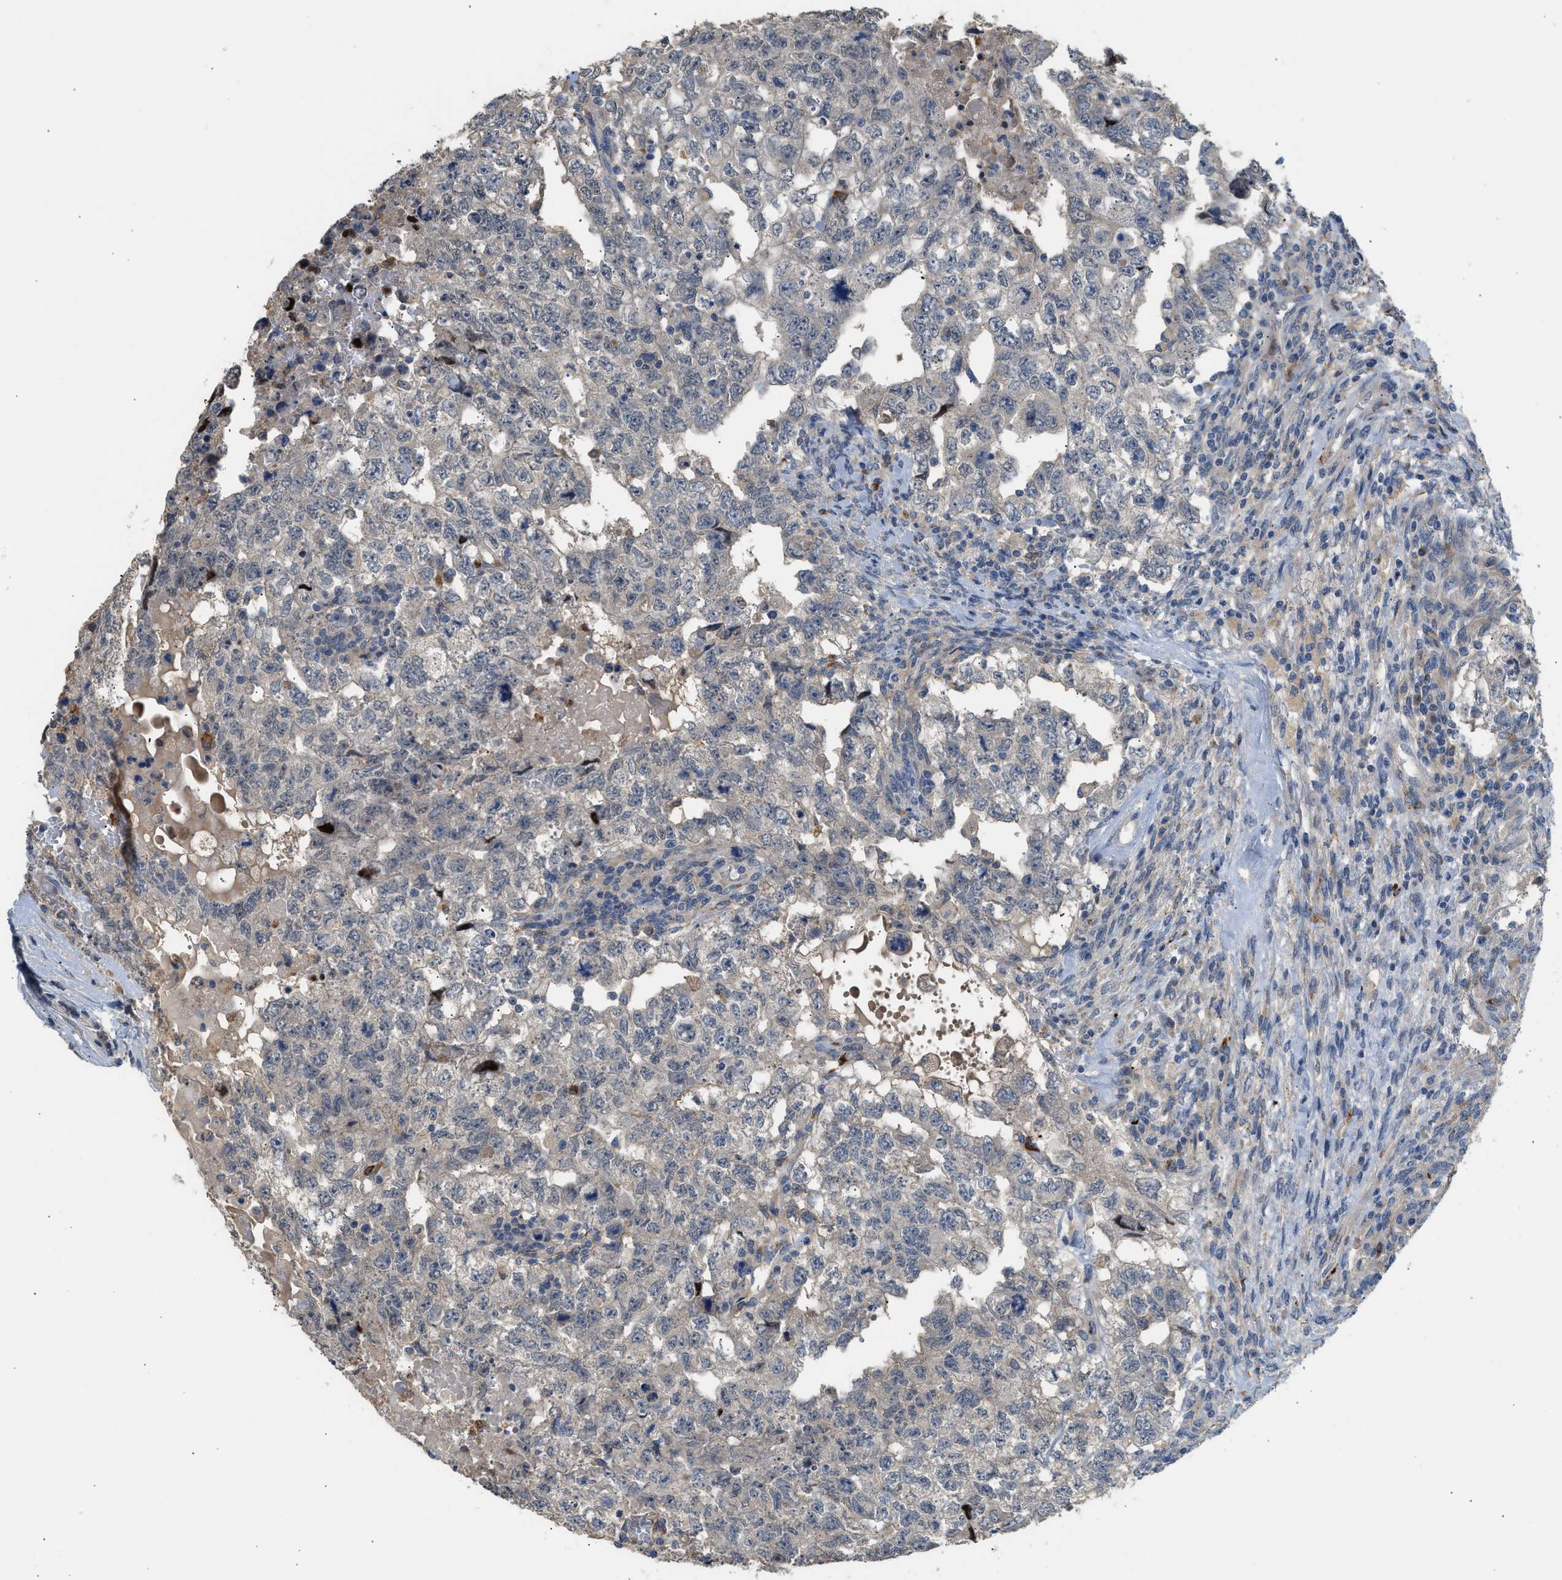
{"staining": {"intensity": "weak", "quantity": "25%-75%", "location": "cytoplasmic/membranous"}, "tissue": "testis cancer", "cell_type": "Tumor cells", "image_type": "cancer", "snomed": [{"axis": "morphology", "description": "Carcinoma, Embryonal, NOS"}, {"axis": "topography", "description": "Testis"}], "caption": "A high-resolution image shows immunohistochemistry staining of testis cancer (embryonal carcinoma), which reveals weak cytoplasmic/membranous positivity in about 25%-75% of tumor cells. The protein of interest is shown in brown color, while the nuclei are stained blue.", "gene": "RHBDF2", "patient": {"sex": "male", "age": 36}}